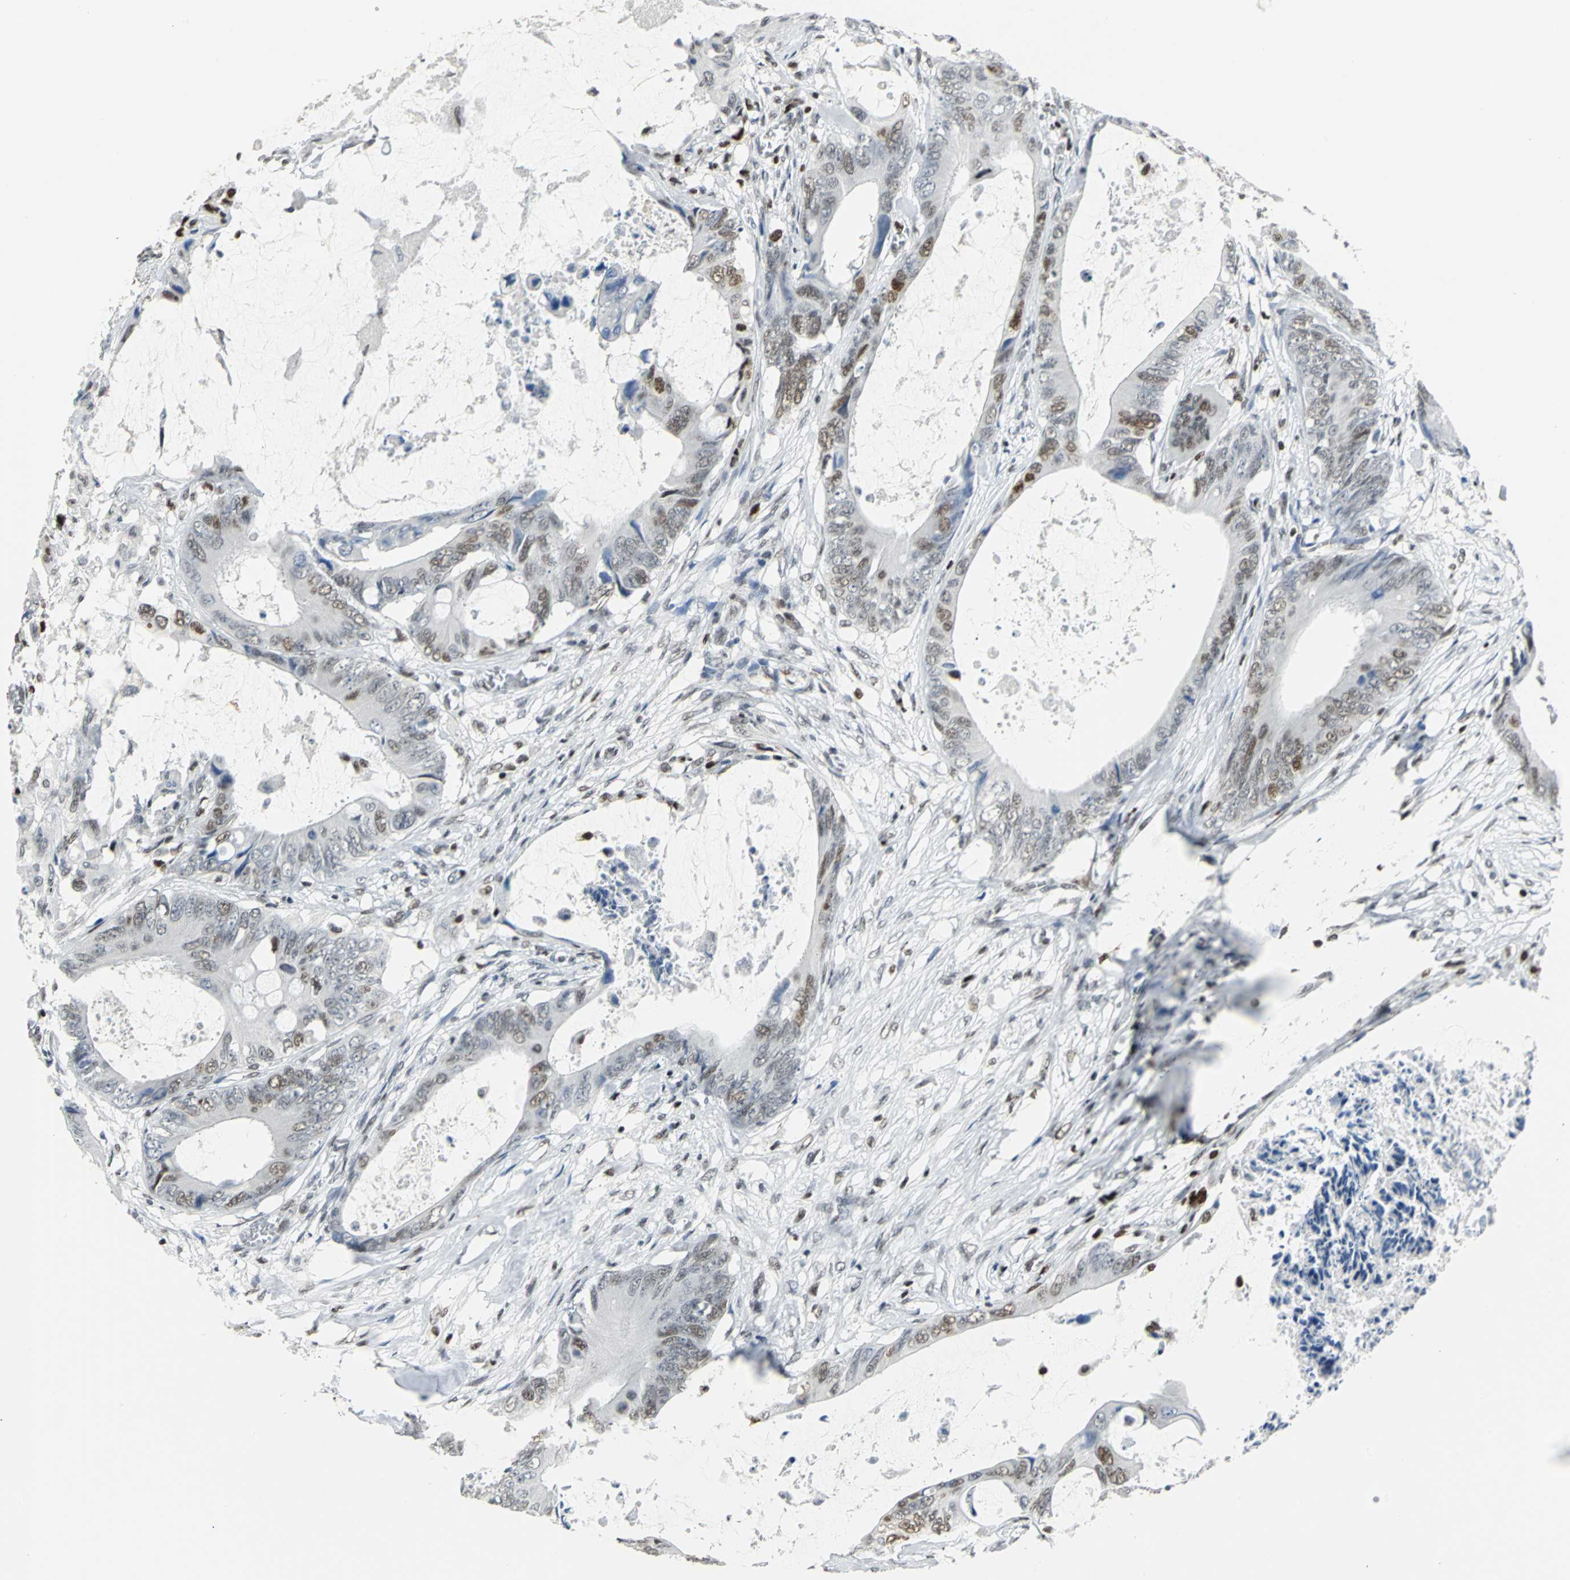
{"staining": {"intensity": "moderate", "quantity": "25%-75%", "location": "nuclear"}, "tissue": "colorectal cancer", "cell_type": "Tumor cells", "image_type": "cancer", "snomed": [{"axis": "morphology", "description": "Normal tissue, NOS"}, {"axis": "morphology", "description": "Adenocarcinoma, NOS"}, {"axis": "topography", "description": "Rectum"}, {"axis": "topography", "description": "Peripheral nerve tissue"}], "caption": "Brown immunohistochemical staining in human colorectal adenocarcinoma demonstrates moderate nuclear positivity in approximately 25%-75% of tumor cells.", "gene": "HNRNPD", "patient": {"sex": "female", "age": 77}}